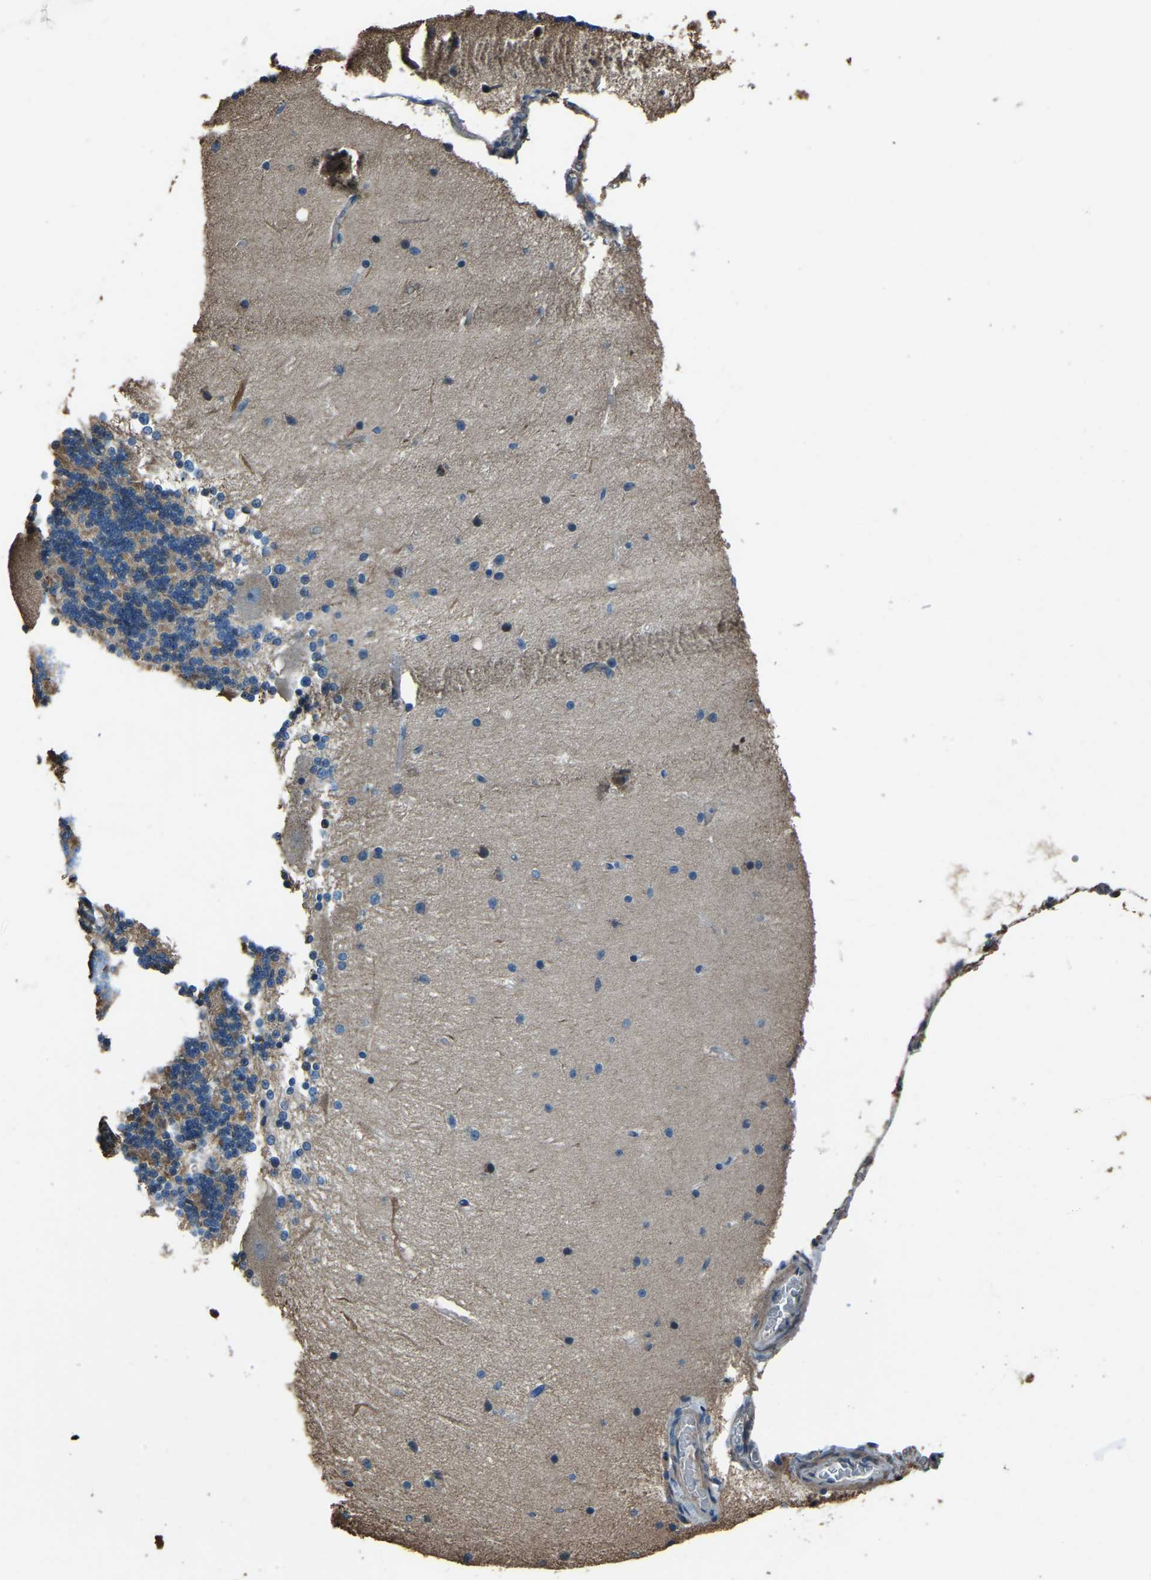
{"staining": {"intensity": "negative", "quantity": "none", "location": "none"}, "tissue": "cerebellum", "cell_type": "Cells in granular layer", "image_type": "normal", "snomed": [{"axis": "morphology", "description": "Normal tissue, NOS"}, {"axis": "topography", "description": "Cerebellum"}], "caption": "Cerebellum stained for a protein using immunohistochemistry (IHC) shows no positivity cells in granular layer.", "gene": "COL3A1", "patient": {"sex": "female", "age": 54}}